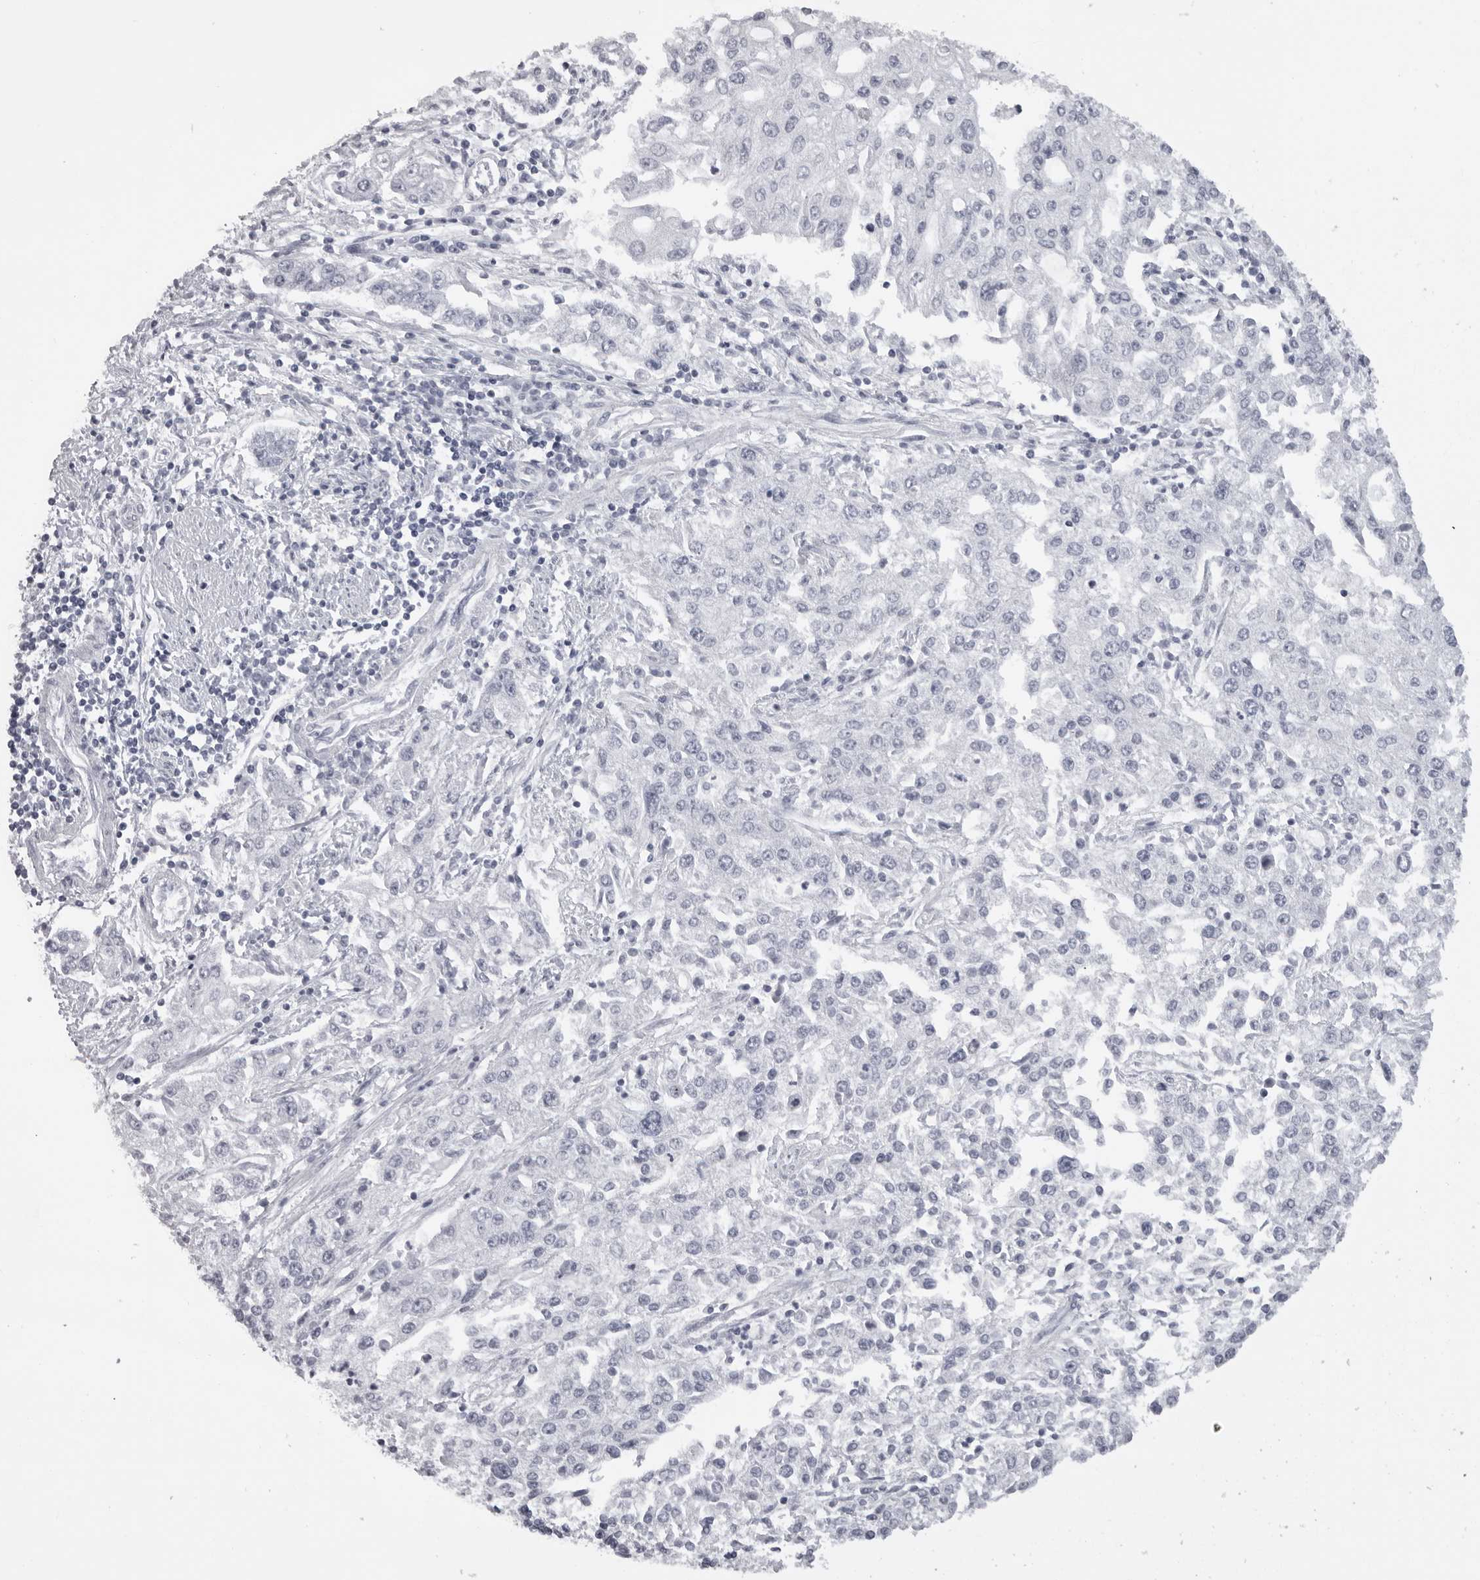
{"staining": {"intensity": "negative", "quantity": "none", "location": "none"}, "tissue": "endometrial cancer", "cell_type": "Tumor cells", "image_type": "cancer", "snomed": [{"axis": "morphology", "description": "Adenocarcinoma, NOS"}, {"axis": "topography", "description": "Endometrium"}], "caption": "Tumor cells are negative for protein expression in human endometrial cancer.", "gene": "CST1", "patient": {"sex": "female", "age": 49}}